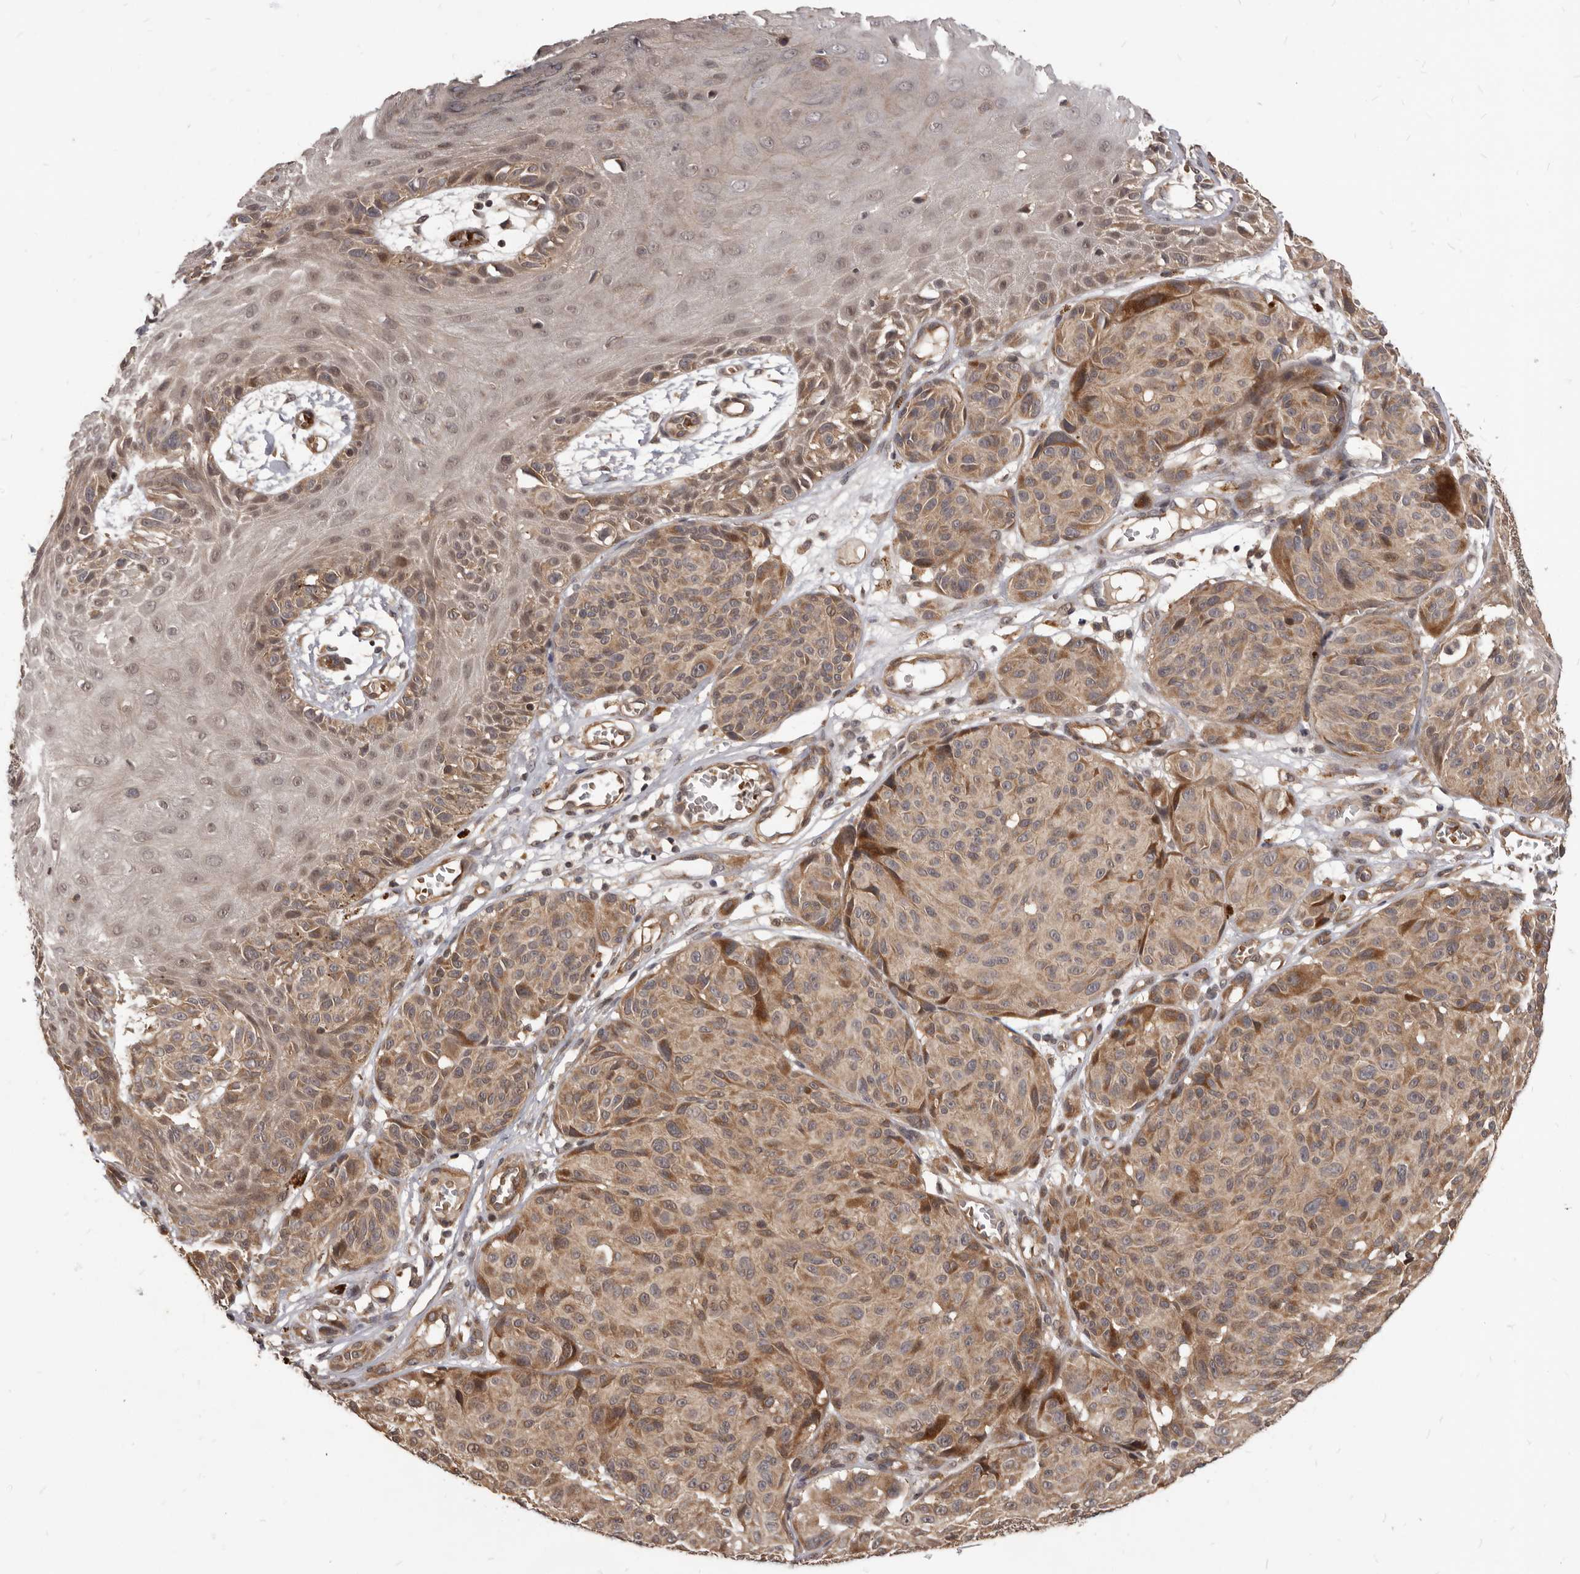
{"staining": {"intensity": "moderate", "quantity": "<25%", "location": "cytoplasmic/membranous"}, "tissue": "melanoma", "cell_type": "Tumor cells", "image_type": "cancer", "snomed": [{"axis": "morphology", "description": "Malignant melanoma, NOS"}, {"axis": "topography", "description": "Skin"}], "caption": "An IHC histopathology image of neoplastic tissue is shown. Protein staining in brown shows moderate cytoplasmic/membranous positivity in melanoma within tumor cells.", "gene": "GABPB2", "patient": {"sex": "male", "age": 83}}